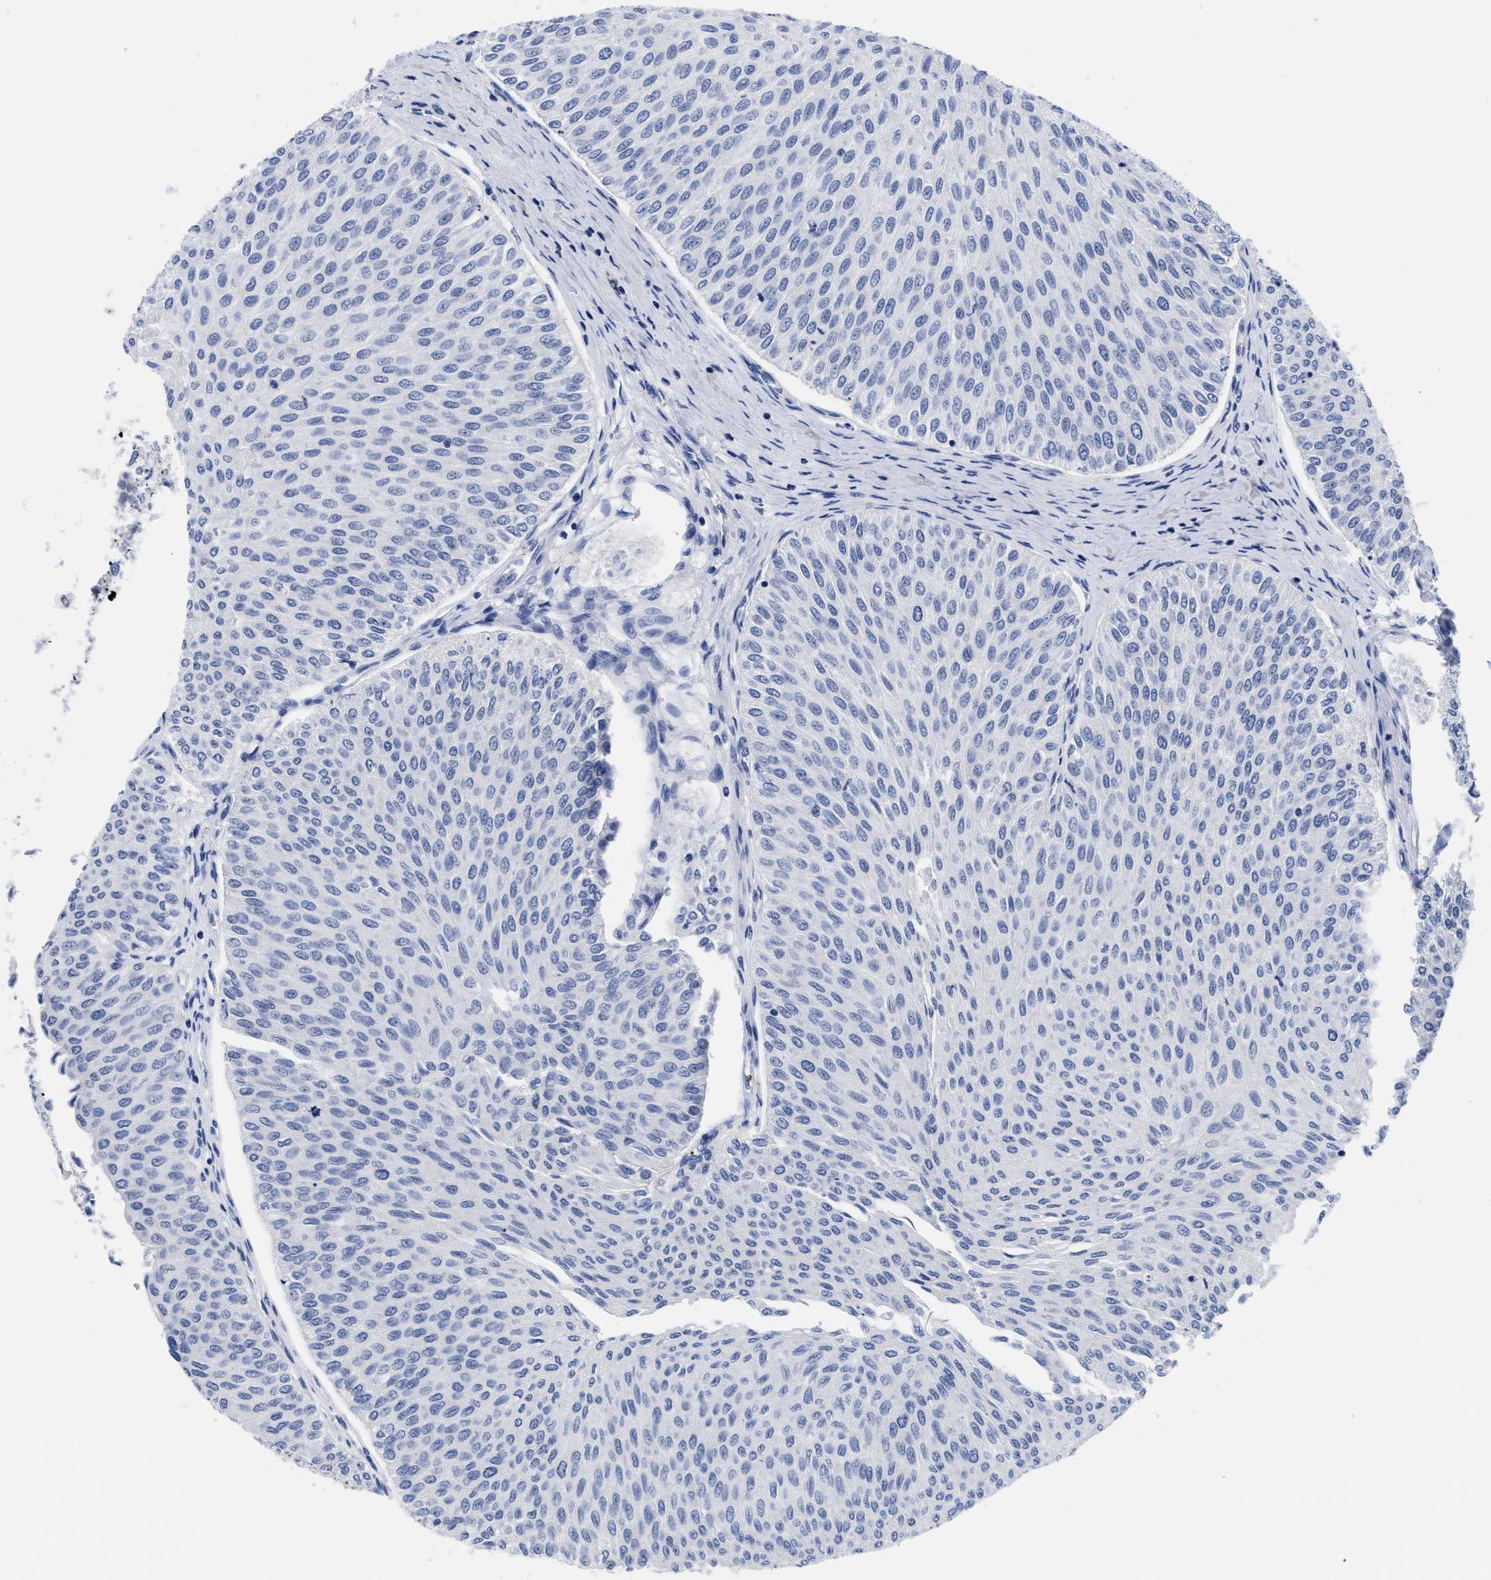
{"staining": {"intensity": "negative", "quantity": "none", "location": "none"}, "tissue": "urothelial cancer", "cell_type": "Tumor cells", "image_type": "cancer", "snomed": [{"axis": "morphology", "description": "Urothelial carcinoma, Low grade"}, {"axis": "topography", "description": "Urinary bladder"}], "caption": "The image exhibits no staining of tumor cells in low-grade urothelial carcinoma.", "gene": "TREML1", "patient": {"sex": "male", "age": 78}}